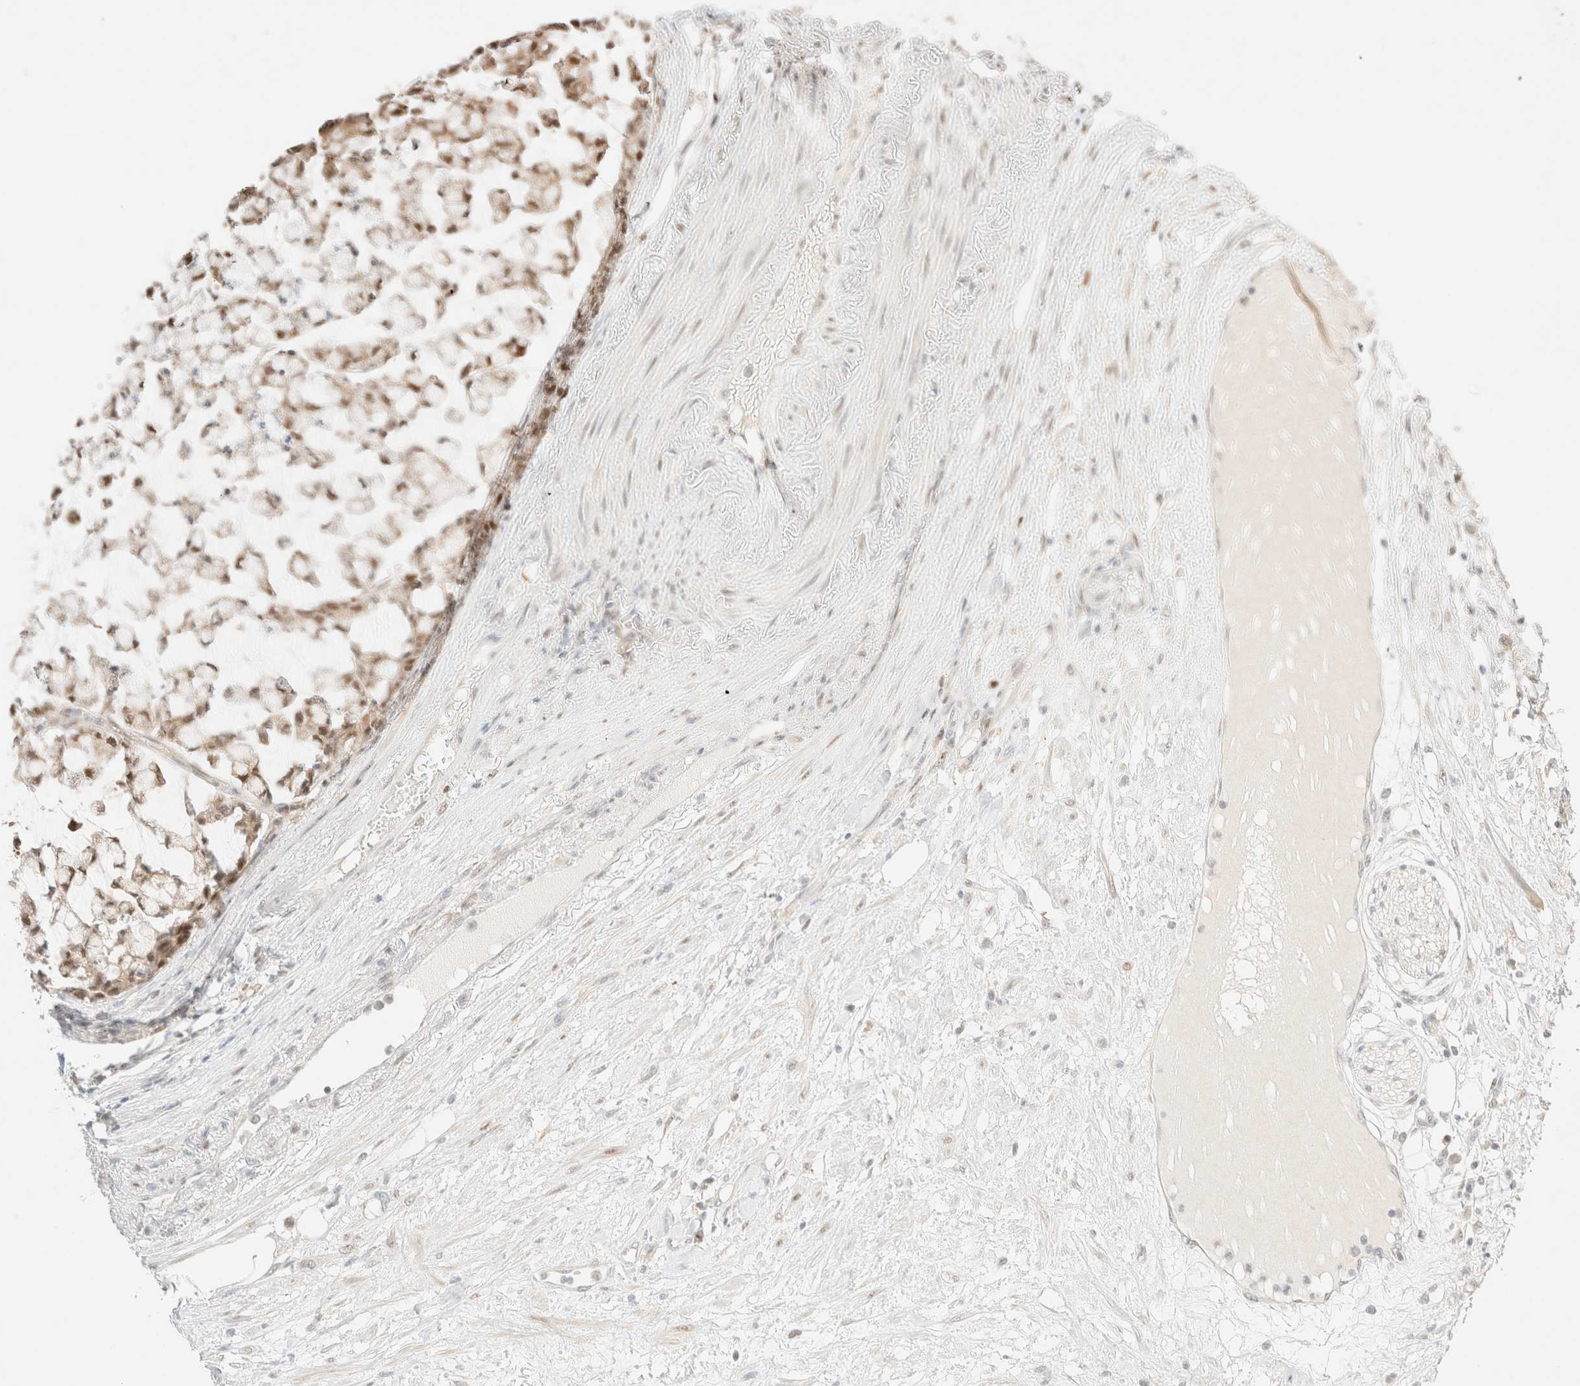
{"staining": {"intensity": "moderate", "quantity": ">75%", "location": "cytoplasmic/membranous,nuclear"}, "tissue": "colorectal cancer", "cell_type": "Tumor cells", "image_type": "cancer", "snomed": [{"axis": "morphology", "description": "Adenocarcinoma, NOS"}, {"axis": "topography", "description": "Colon"}], "caption": "Colorectal cancer stained with DAB (3,3'-diaminobenzidine) immunohistochemistry (IHC) displays medium levels of moderate cytoplasmic/membranous and nuclear positivity in approximately >75% of tumor cells.", "gene": "TSR1", "patient": {"sex": "female", "age": 84}}